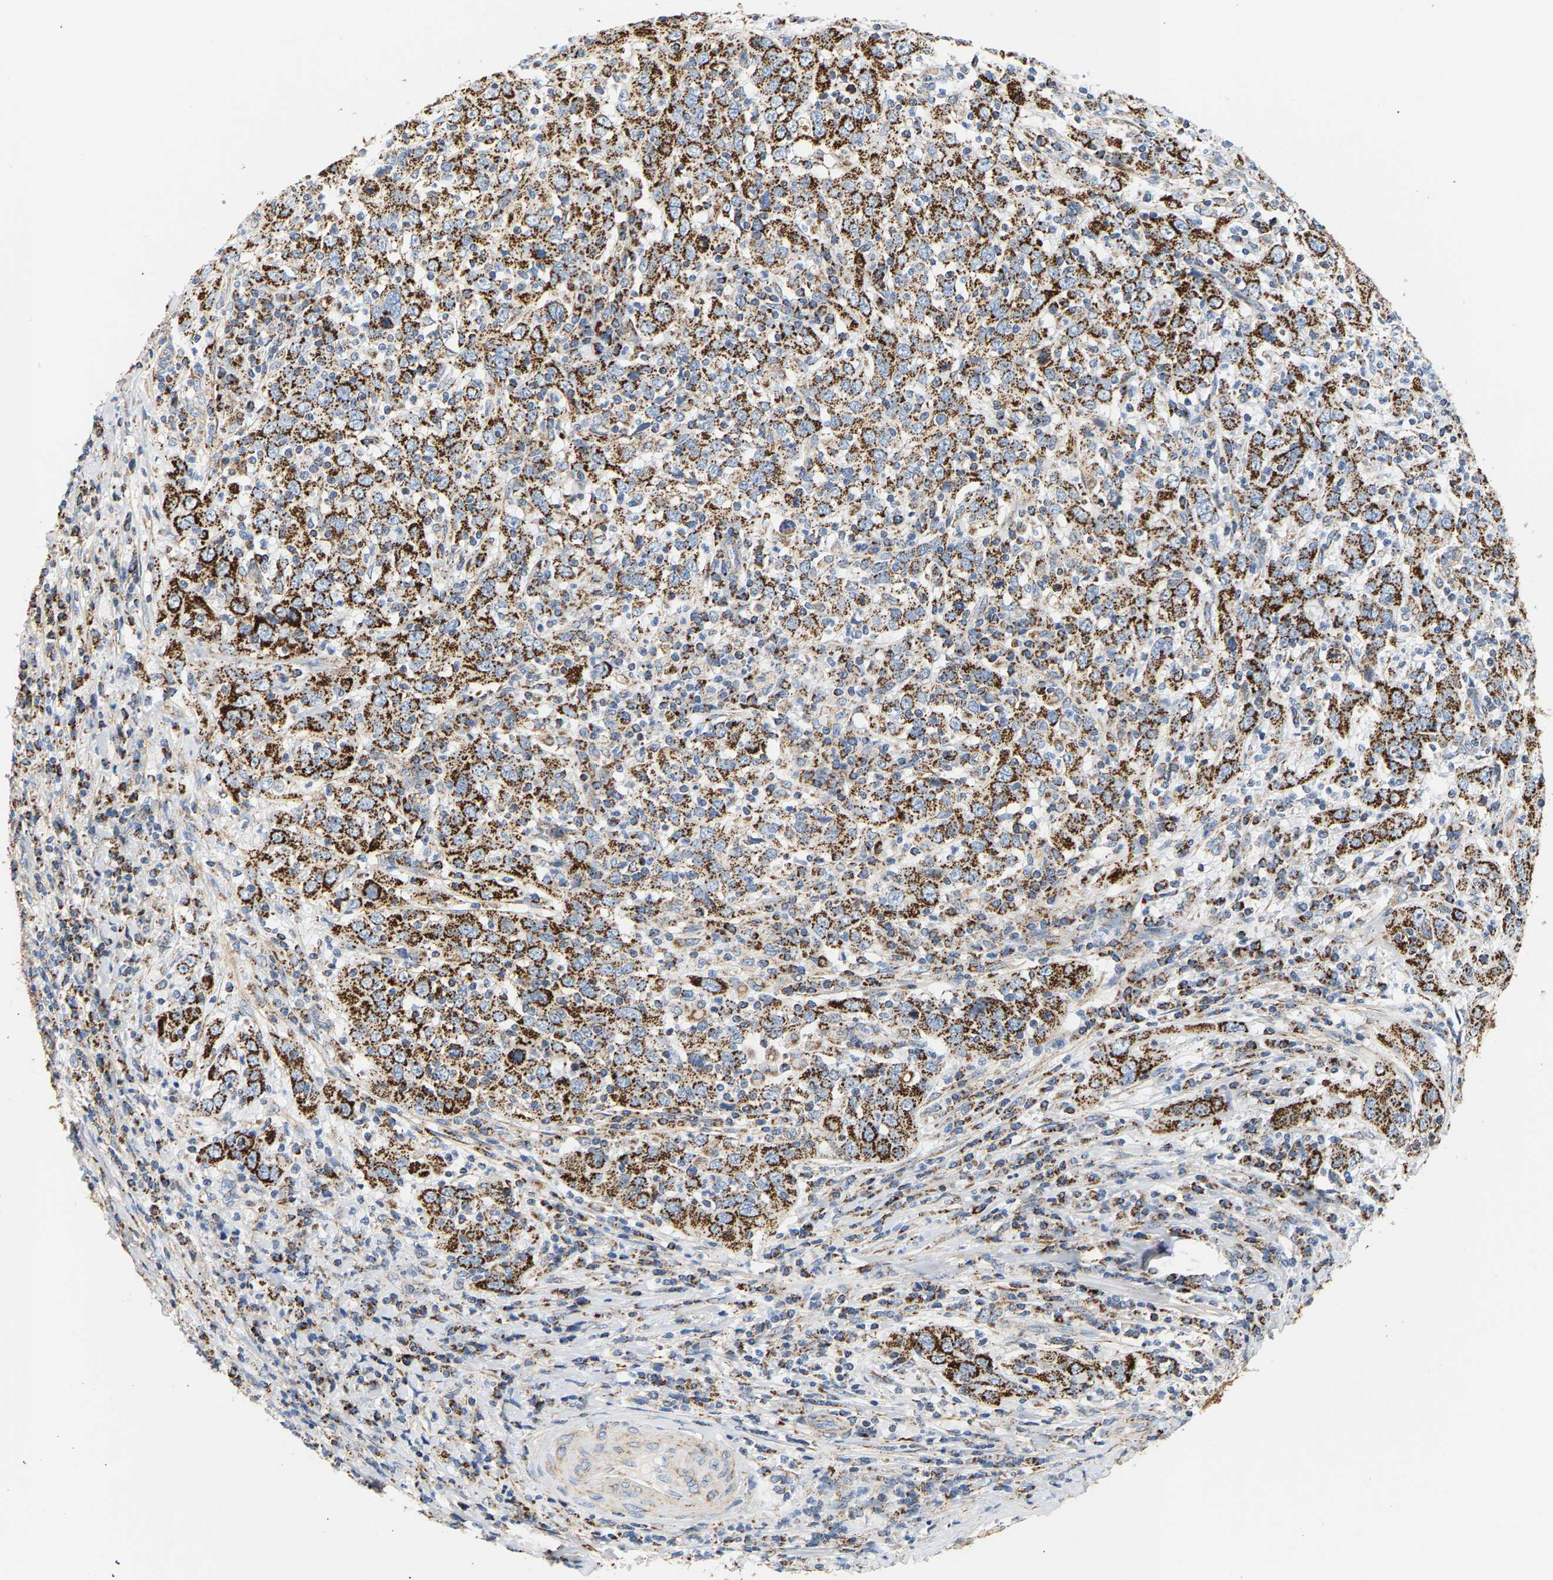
{"staining": {"intensity": "strong", "quantity": ">75%", "location": "cytoplasmic/membranous"}, "tissue": "cervical cancer", "cell_type": "Tumor cells", "image_type": "cancer", "snomed": [{"axis": "morphology", "description": "Squamous cell carcinoma, NOS"}, {"axis": "topography", "description": "Cervix"}], "caption": "Immunohistochemical staining of cervical cancer (squamous cell carcinoma) reveals high levels of strong cytoplasmic/membranous protein positivity in approximately >75% of tumor cells. (DAB = brown stain, brightfield microscopy at high magnification).", "gene": "SHMT2", "patient": {"sex": "female", "age": 46}}